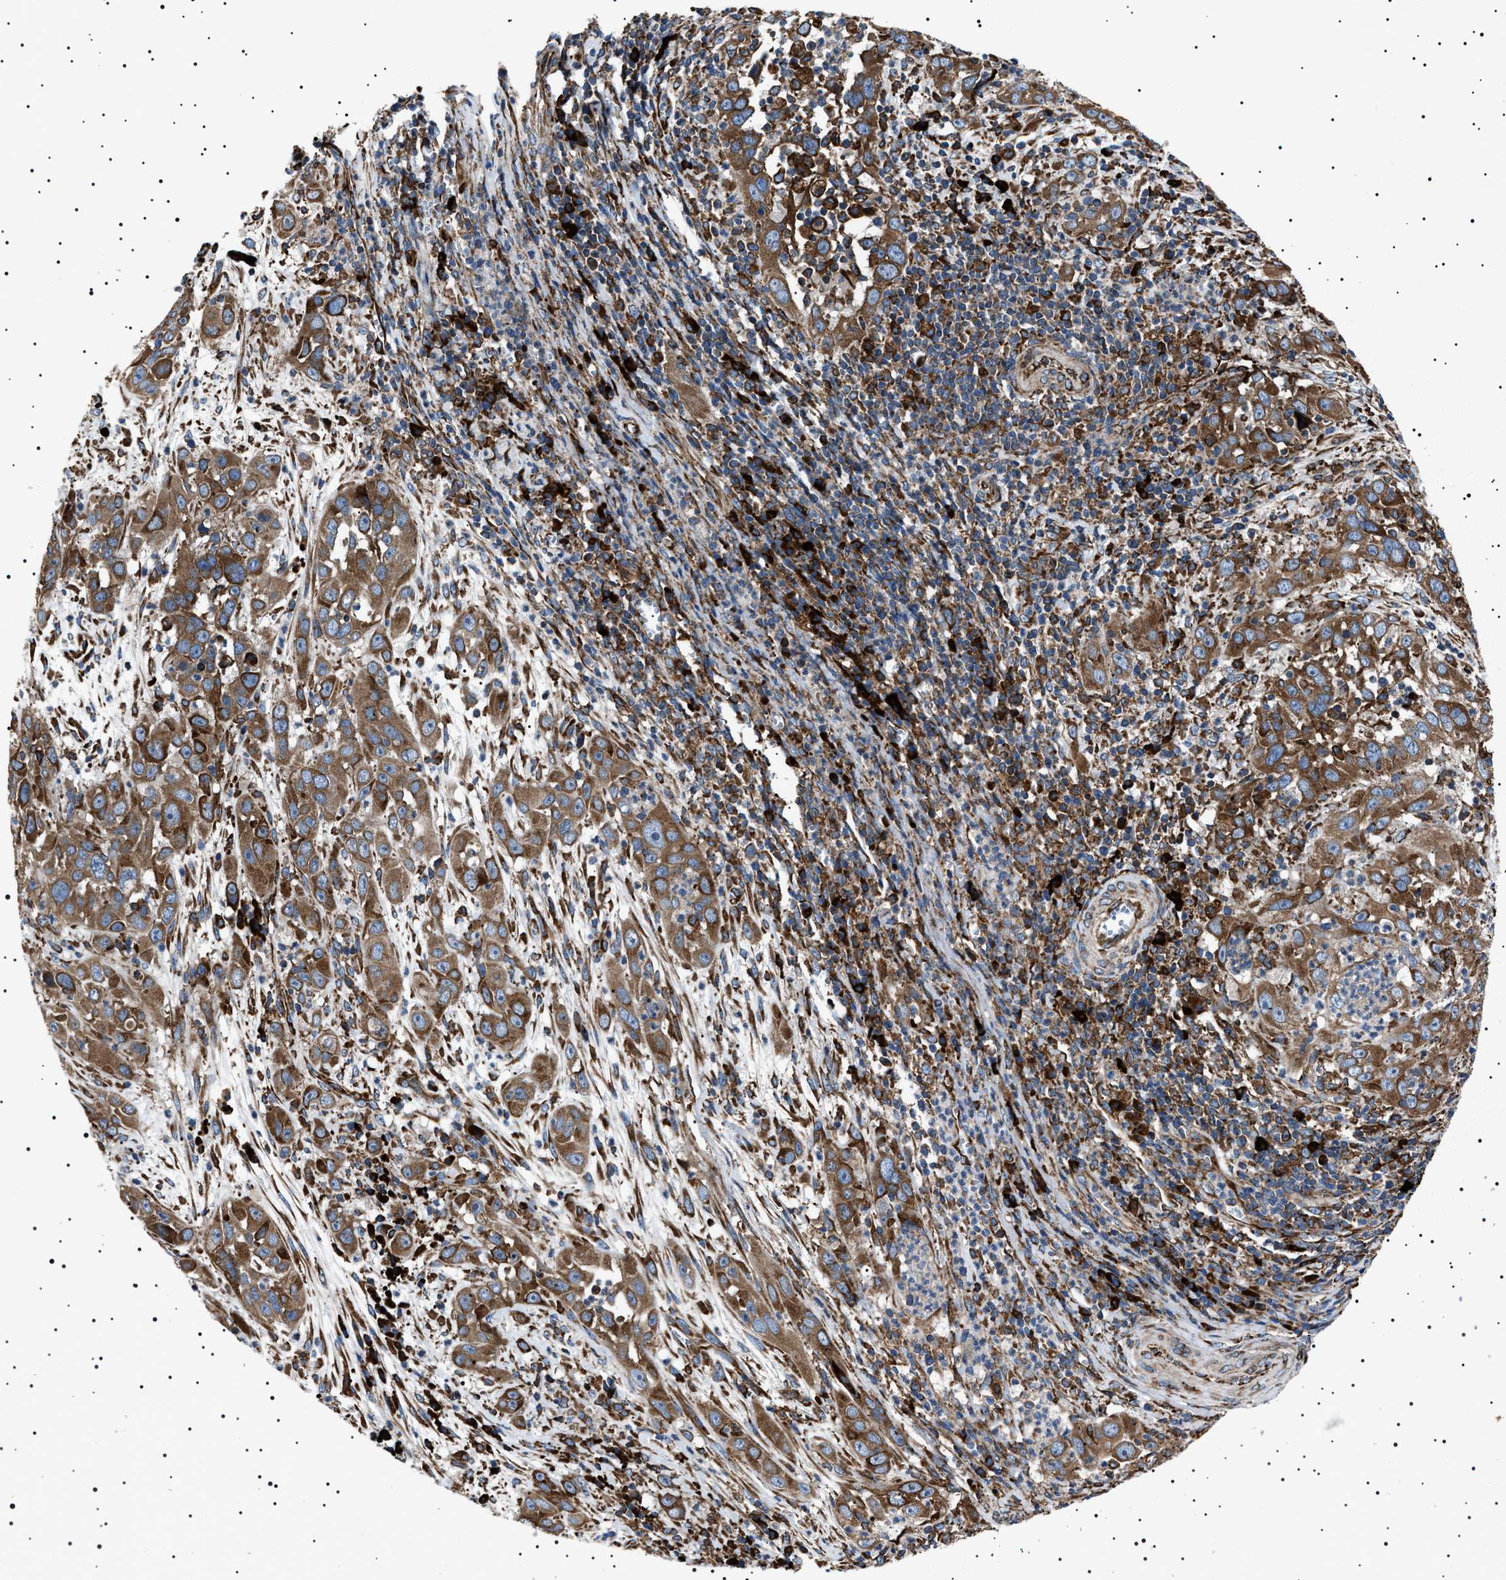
{"staining": {"intensity": "strong", "quantity": ">75%", "location": "cytoplasmic/membranous"}, "tissue": "cervical cancer", "cell_type": "Tumor cells", "image_type": "cancer", "snomed": [{"axis": "morphology", "description": "Squamous cell carcinoma, NOS"}, {"axis": "topography", "description": "Cervix"}], "caption": "This photomicrograph exhibits cervical cancer (squamous cell carcinoma) stained with IHC to label a protein in brown. The cytoplasmic/membranous of tumor cells show strong positivity for the protein. Nuclei are counter-stained blue.", "gene": "TOP1MT", "patient": {"sex": "female", "age": 32}}